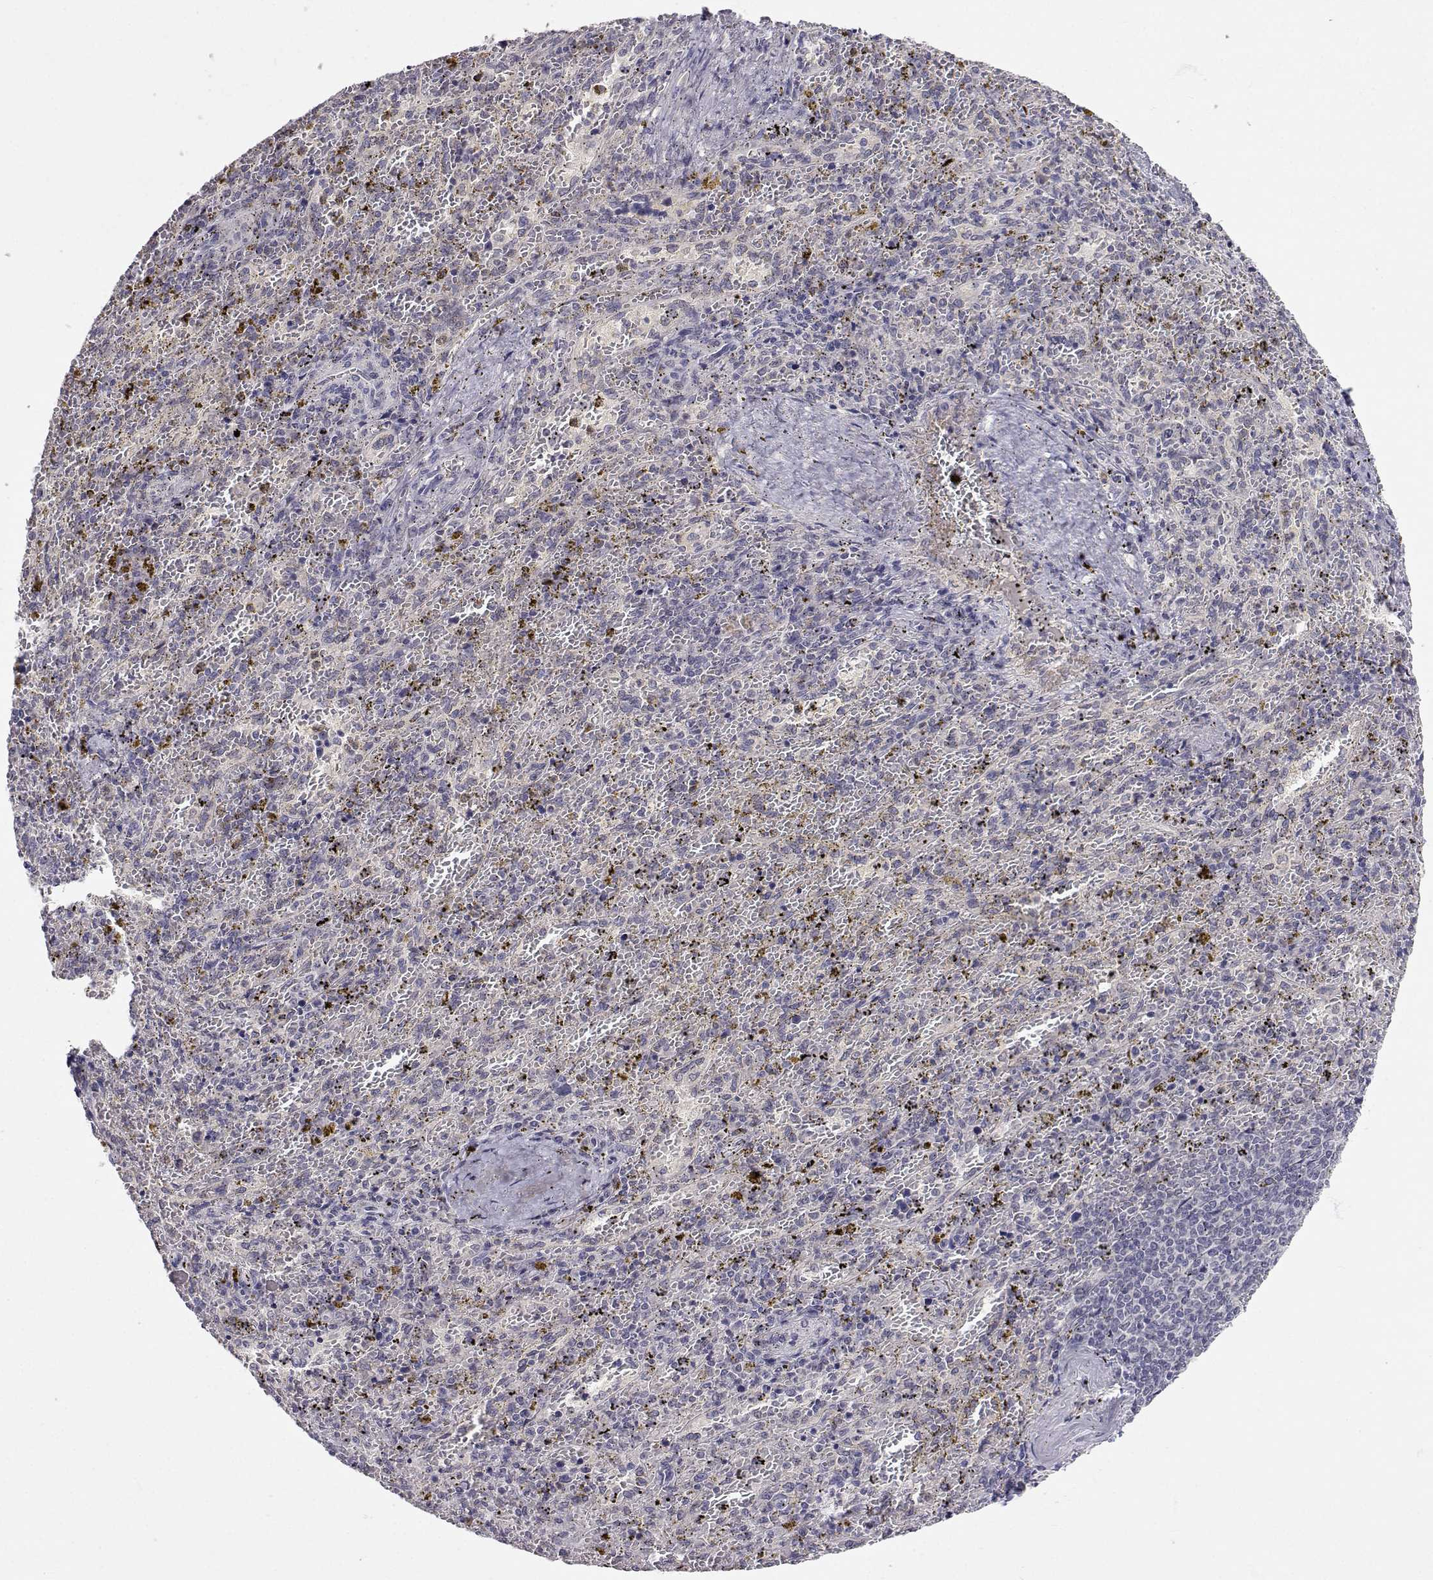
{"staining": {"intensity": "negative", "quantity": "none", "location": "none"}, "tissue": "spleen", "cell_type": "Cells in red pulp", "image_type": "normal", "snomed": [{"axis": "morphology", "description": "Normal tissue, NOS"}, {"axis": "topography", "description": "Spleen"}], "caption": "Photomicrograph shows no significant protein expression in cells in red pulp of normal spleen. The staining is performed using DAB (3,3'-diaminobenzidine) brown chromogen with nuclei counter-stained in using hematoxylin.", "gene": "SLC6A3", "patient": {"sex": "female", "age": 50}}